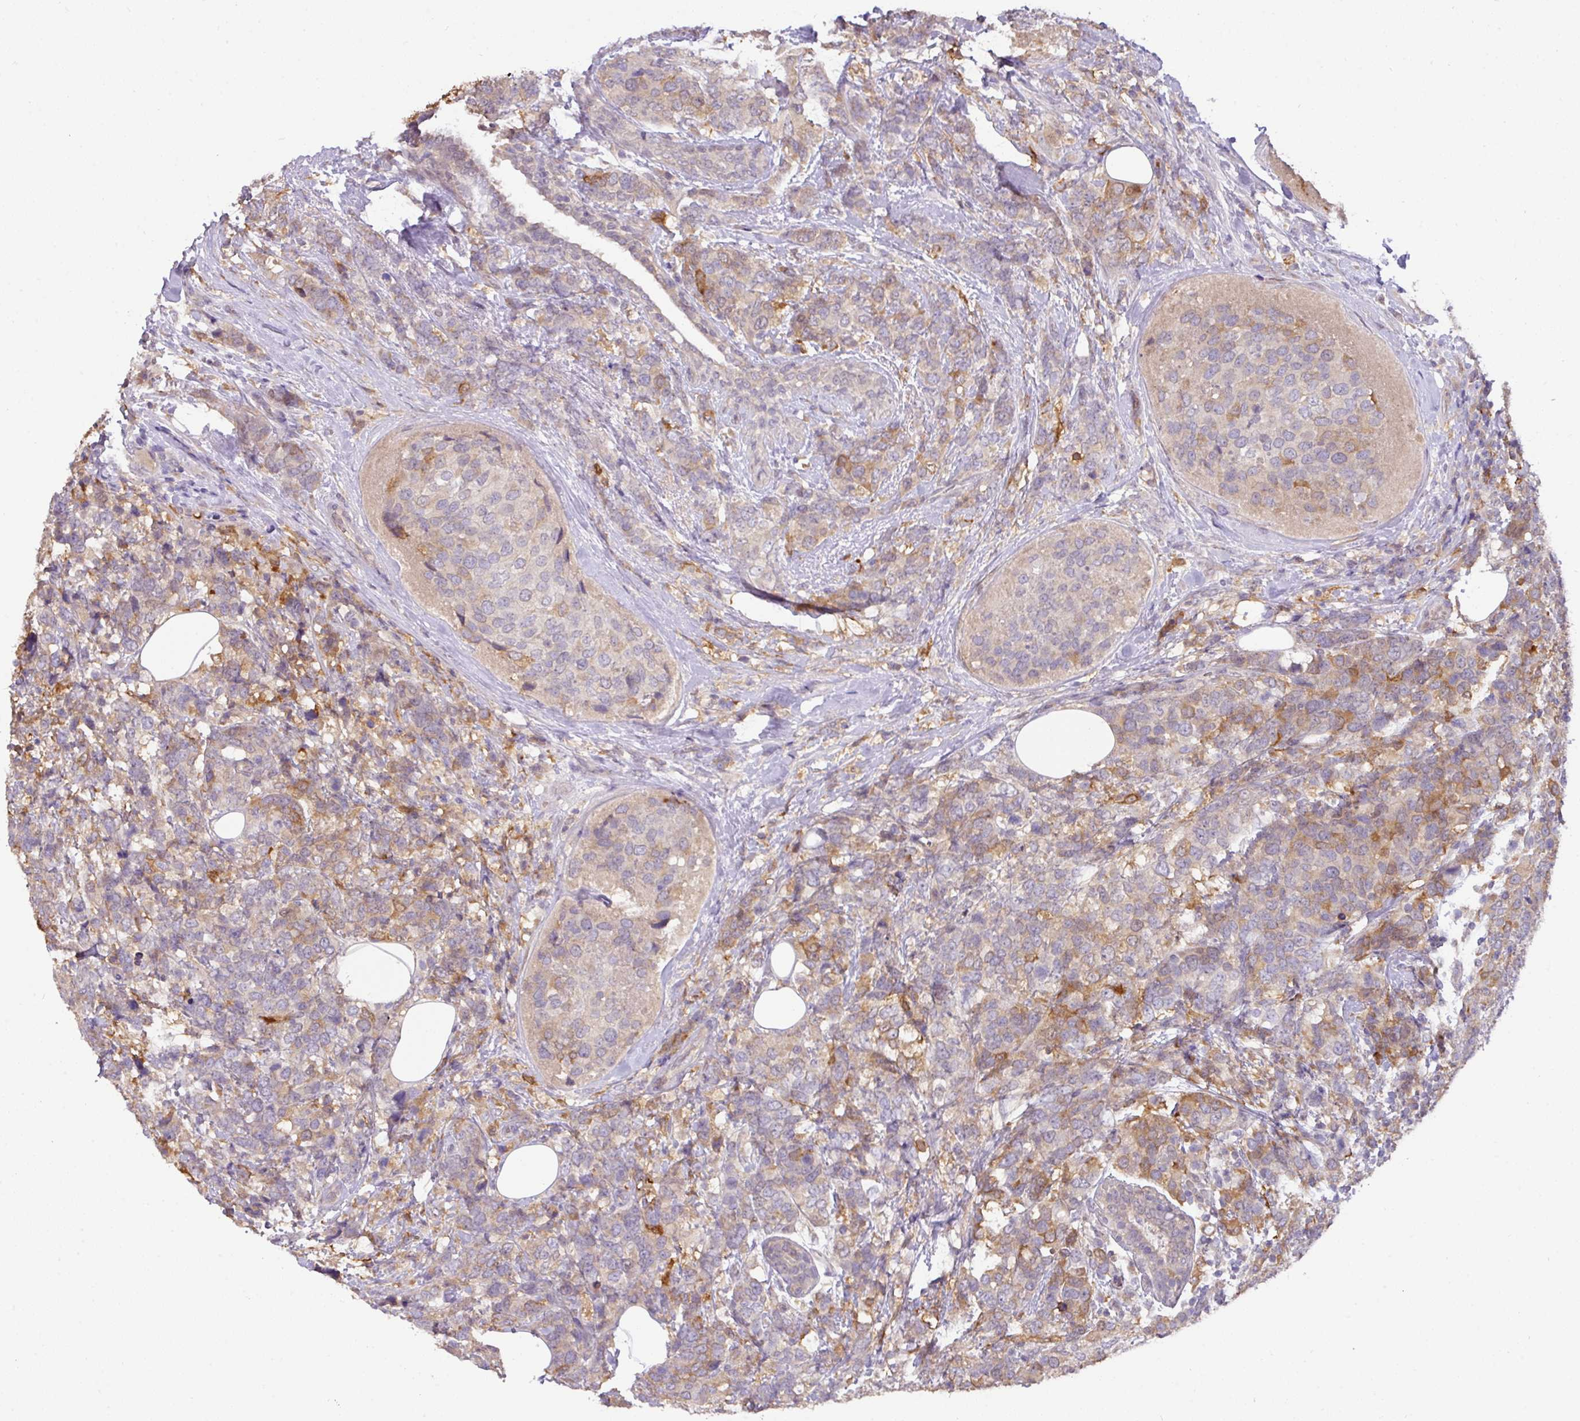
{"staining": {"intensity": "moderate", "quantity": "25%-75%", "location": "cytoplasmic/membranous"}, "tissue": "breast cancer", "cell_type": "Tumor cells", "image_type": "cancer", "snomed": [{"axis": "morphology", "description": "Lobular carcinoma"}, {"axis": "topography", "description": "Breast"}], "caption": "A medium amount of moderate cytoplasmic/membranous positivity is identified in approximately 25%-75% of tumor cells in breast cancer (lobular carcinoma) tissue. The protein is stained brown, and the nuclei are stained in blue (DAB IHC with brightfield microscopy, high magnification).", "gene": "GCNT7", "patient": {"sex": "female", "age": 59}}